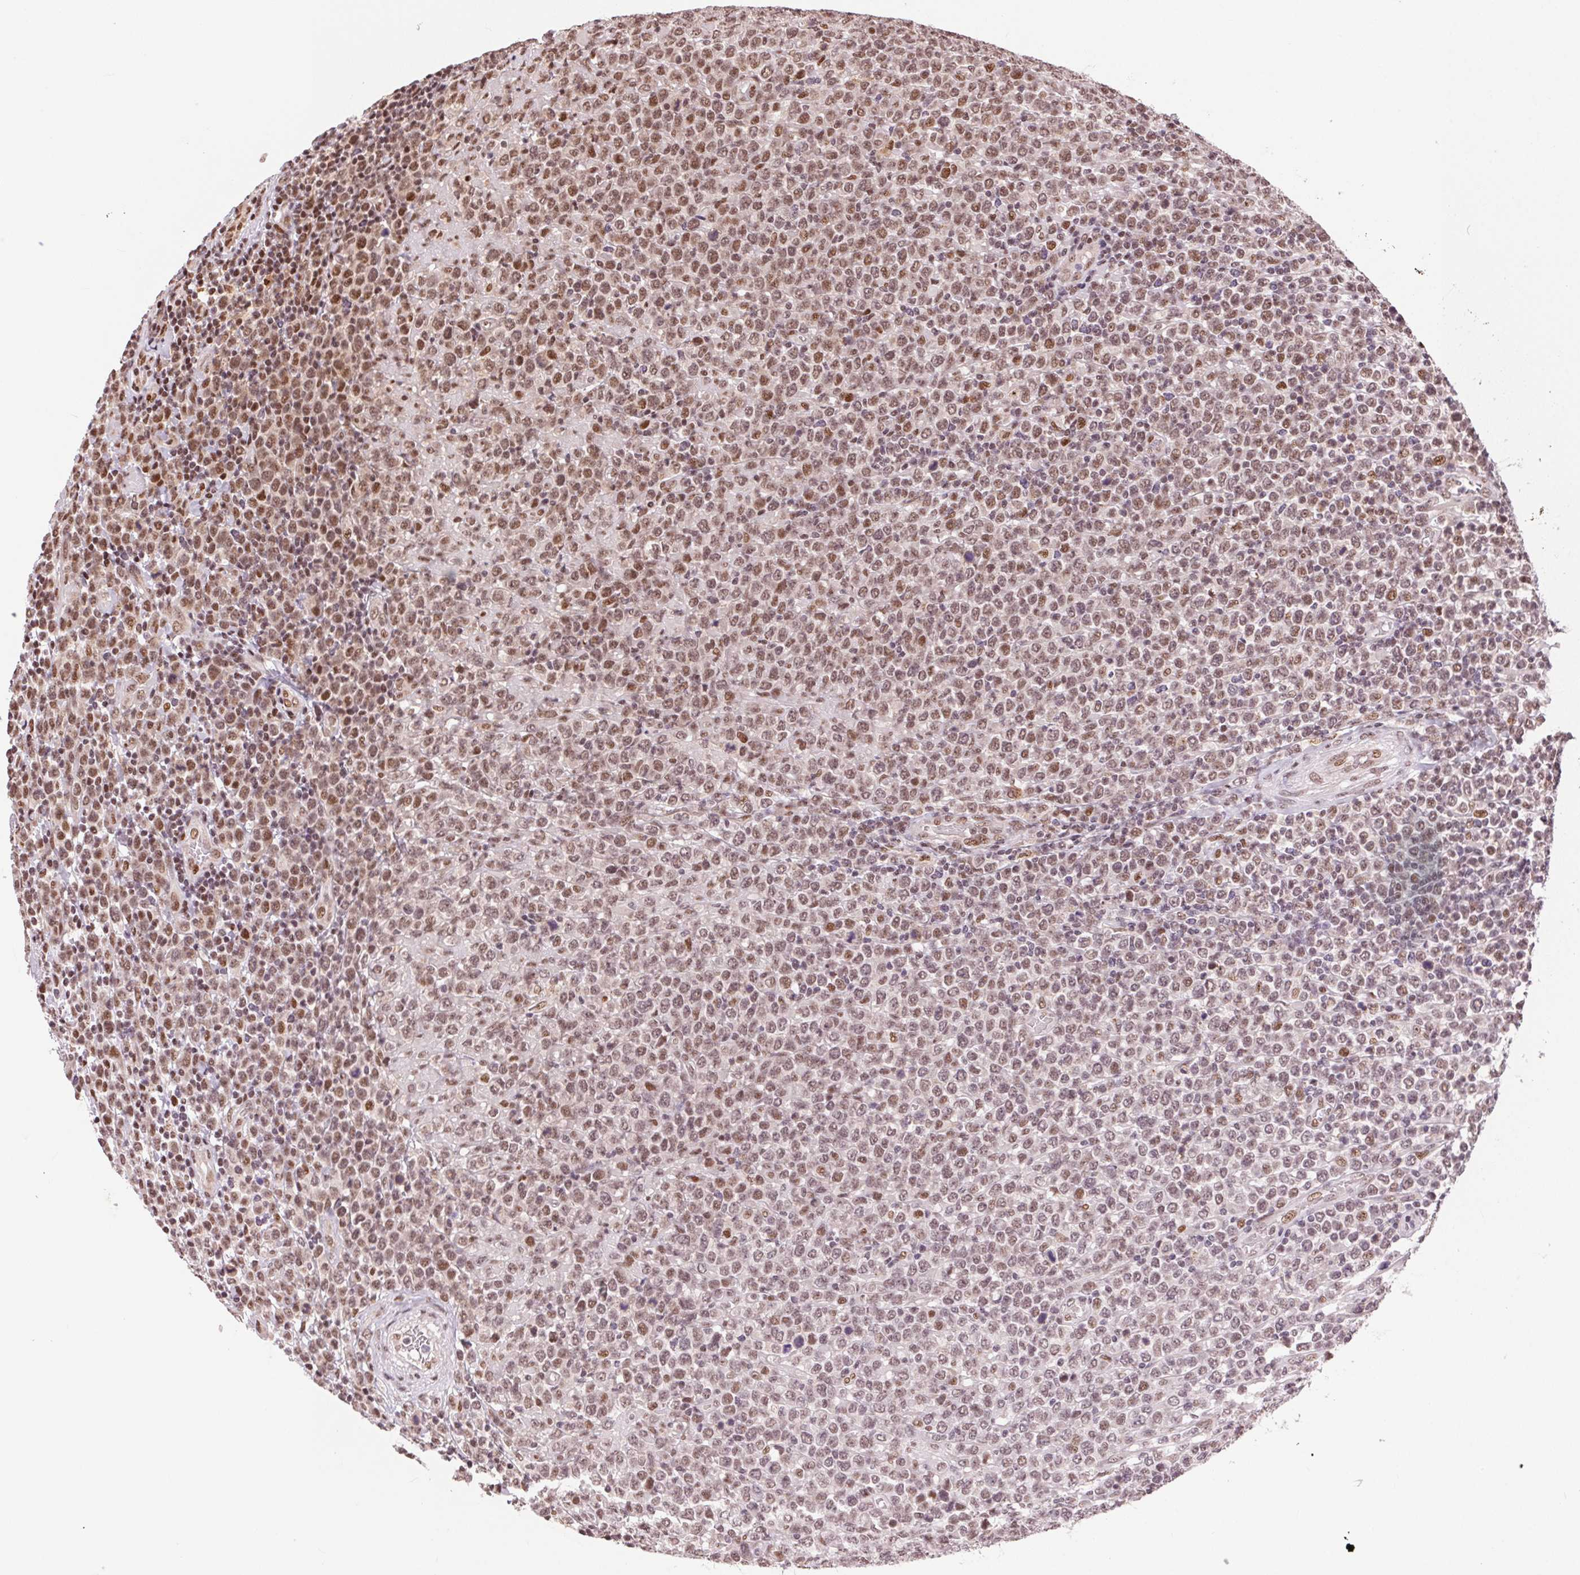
{"staining": {"intensity": "moderate", "quantity": ">75%", "location": "nuclear"}, "tissue": "lymphoma", "cell_type": "Tumor cells", "image_type": "cancer", "snomed": [{"axis": "morphology", "description": "Malignant lymphoma, non-Hodgkin's type, High grade"}, {"axis": "topography", "description": "Soft tissue"}], "caption": "Protein staining of lymphoma tissue displays moderate nuclear staining in about >75% of tumor cells.", "gene": "RAD23A", "patient": {"sex": "female", "age": 56}}